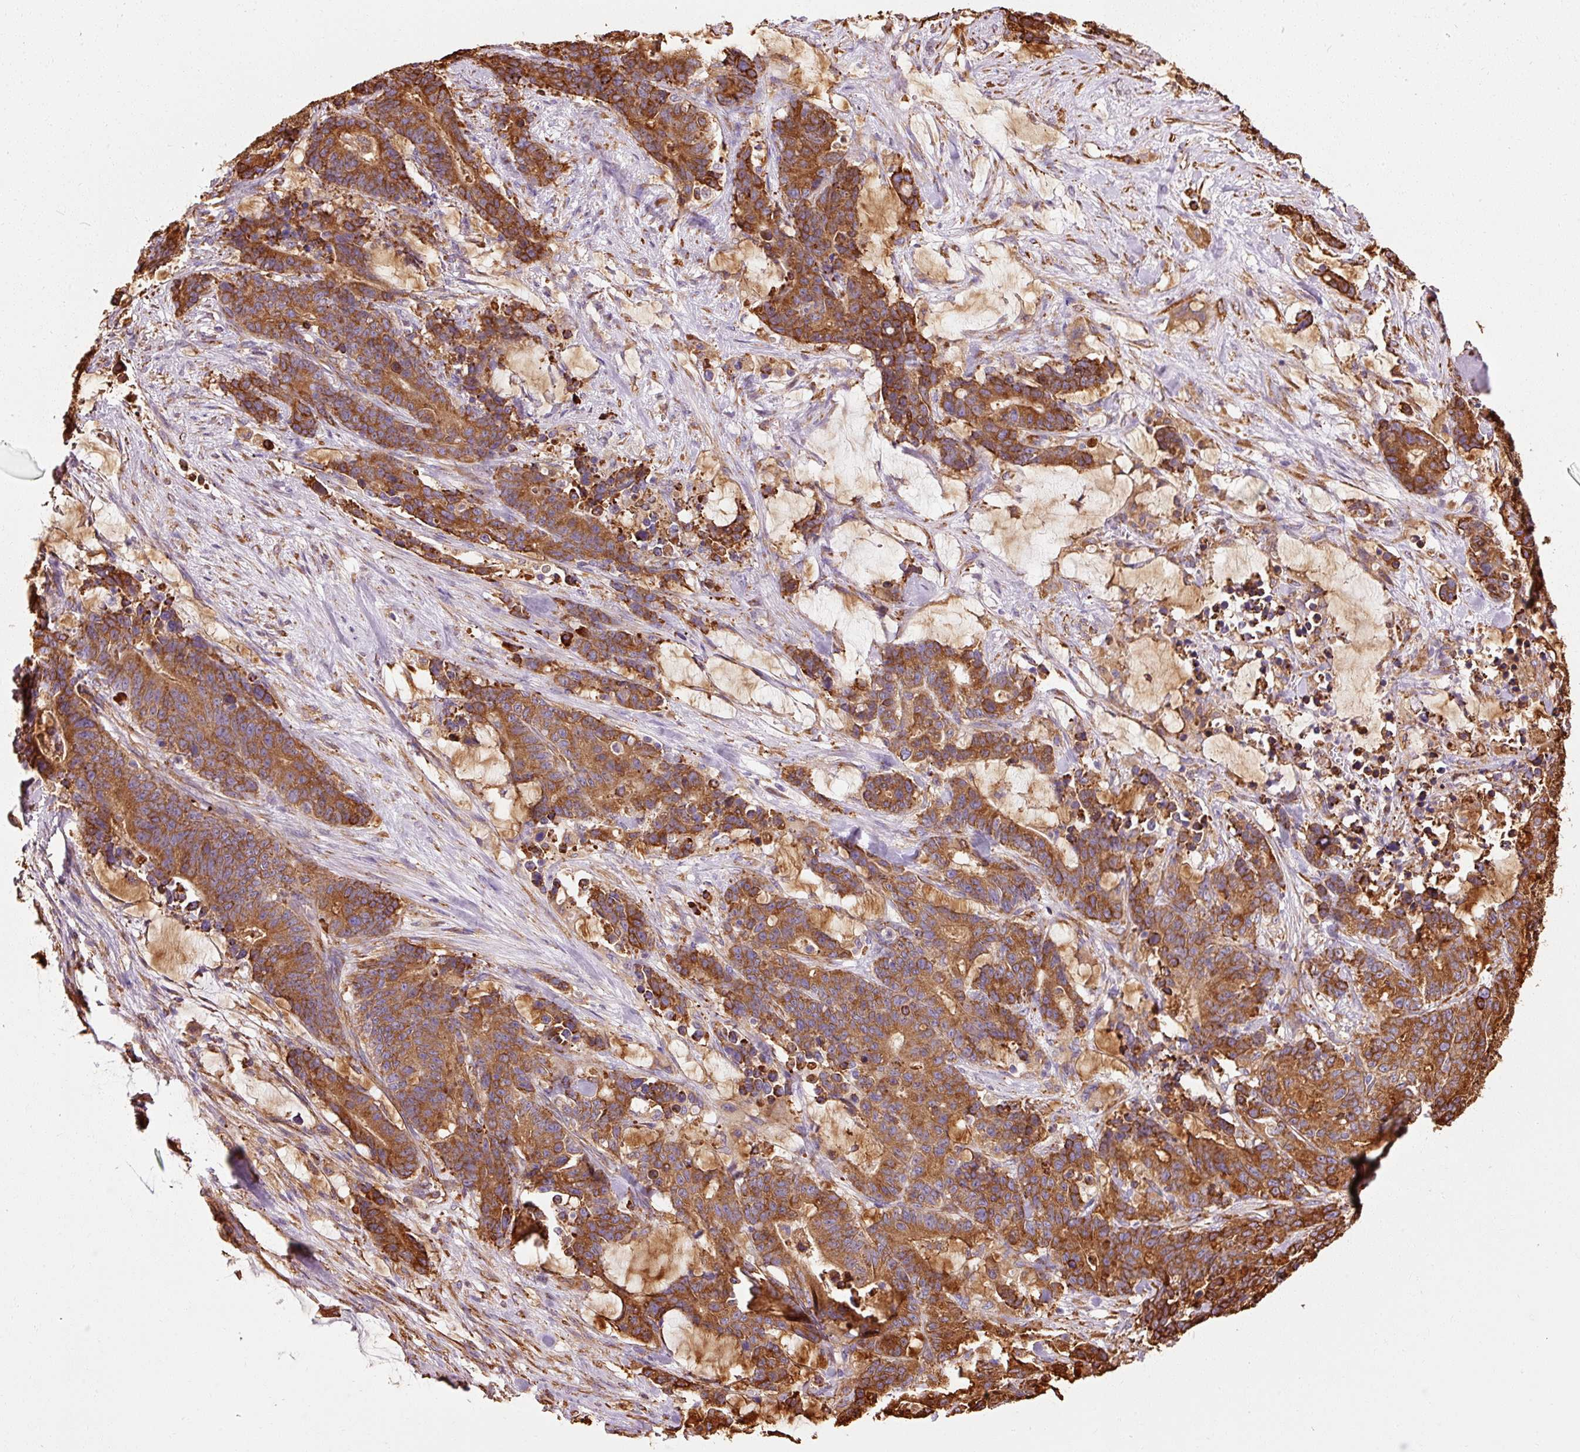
{"staining": {"intensity": "strong", "quantity": ">75%", "location": "cytoplasmic/membranous"}, "tissue": "stomach cancer", "cell_type": "Tumor cells", "image_type": "cancer", "snomed": [{"axis": "morphology", "description": "Normal tissue, NOS"}, {"axis": "morphology", "description": "Adenocarcinoma, NOS"}, {"axis": "topography", "description": "Stomach"}], "caption": "This photomicrograph shows adenocarcinoma (stomach) stained with immunohistochemistry to label a protein in brown. The cytoplasmic/membranous of tumor cells show strong positivity for the protein. Nuclei are counter-stained blue.", "gene": "KLC1", "patient": {"sex": "female", "age": 64}}